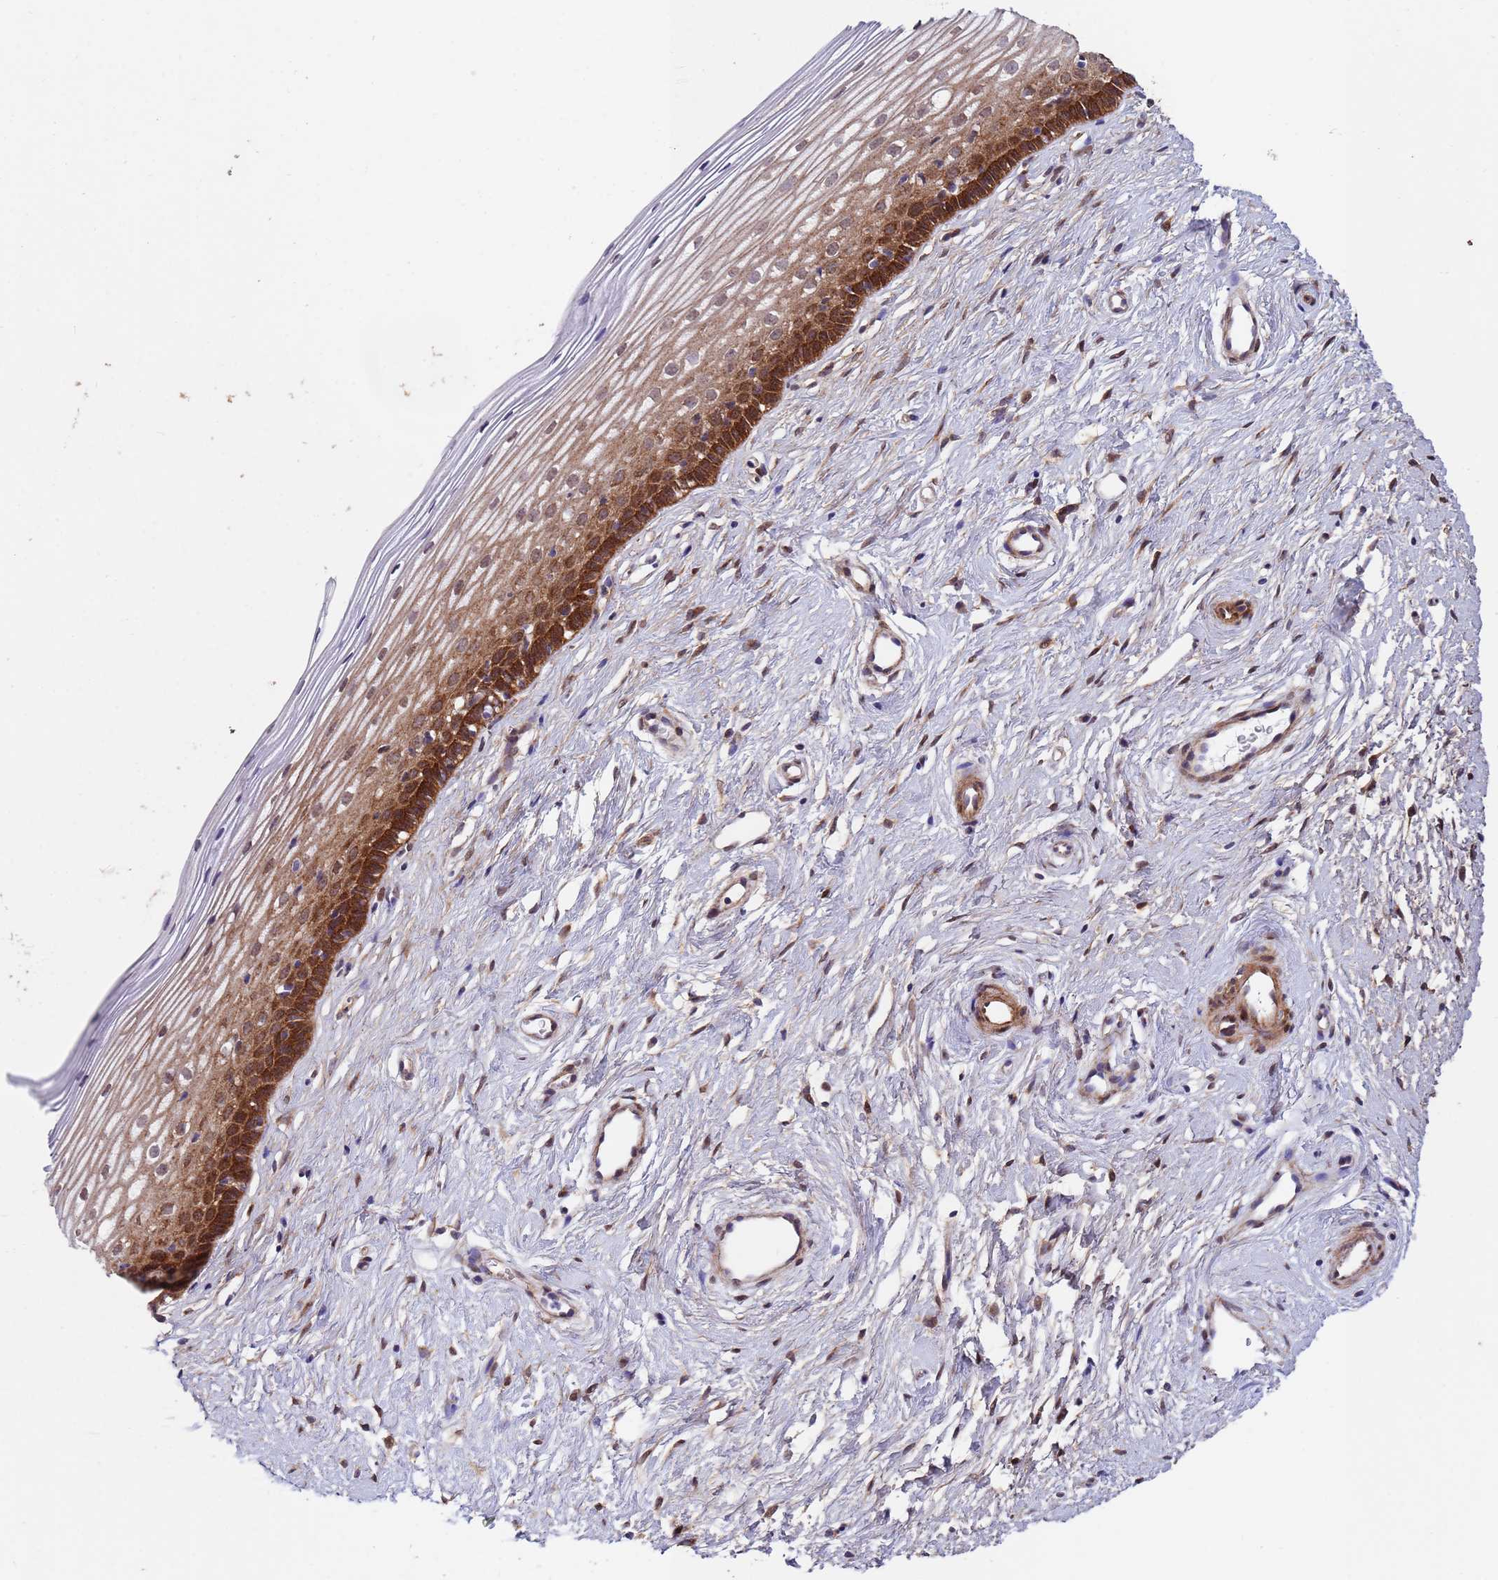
{"staining": {"intensity": "moderate", "quantity": "25%-75%", "location": "cytoplasmic/membranous,nuclear"}, "tissue": "cervix", "cell_type": "Glandular cells", "image_type": "normal", "snomed": [{"axis": "morphology", "description": "Normal tissue, NOS"}, {"axis": "topography", "description": "Cervix"}], "caption": "This photomicrograph reveals normal cervix stained with IHC to label a protein in brown. The cytoplasmic/membranous,nuclear of glandular cells show moderate positivity for the protein. Nuclei are counter-stained blue.", "gene": "TRIP6", "patient": {"sex": "female", "age": 40}}